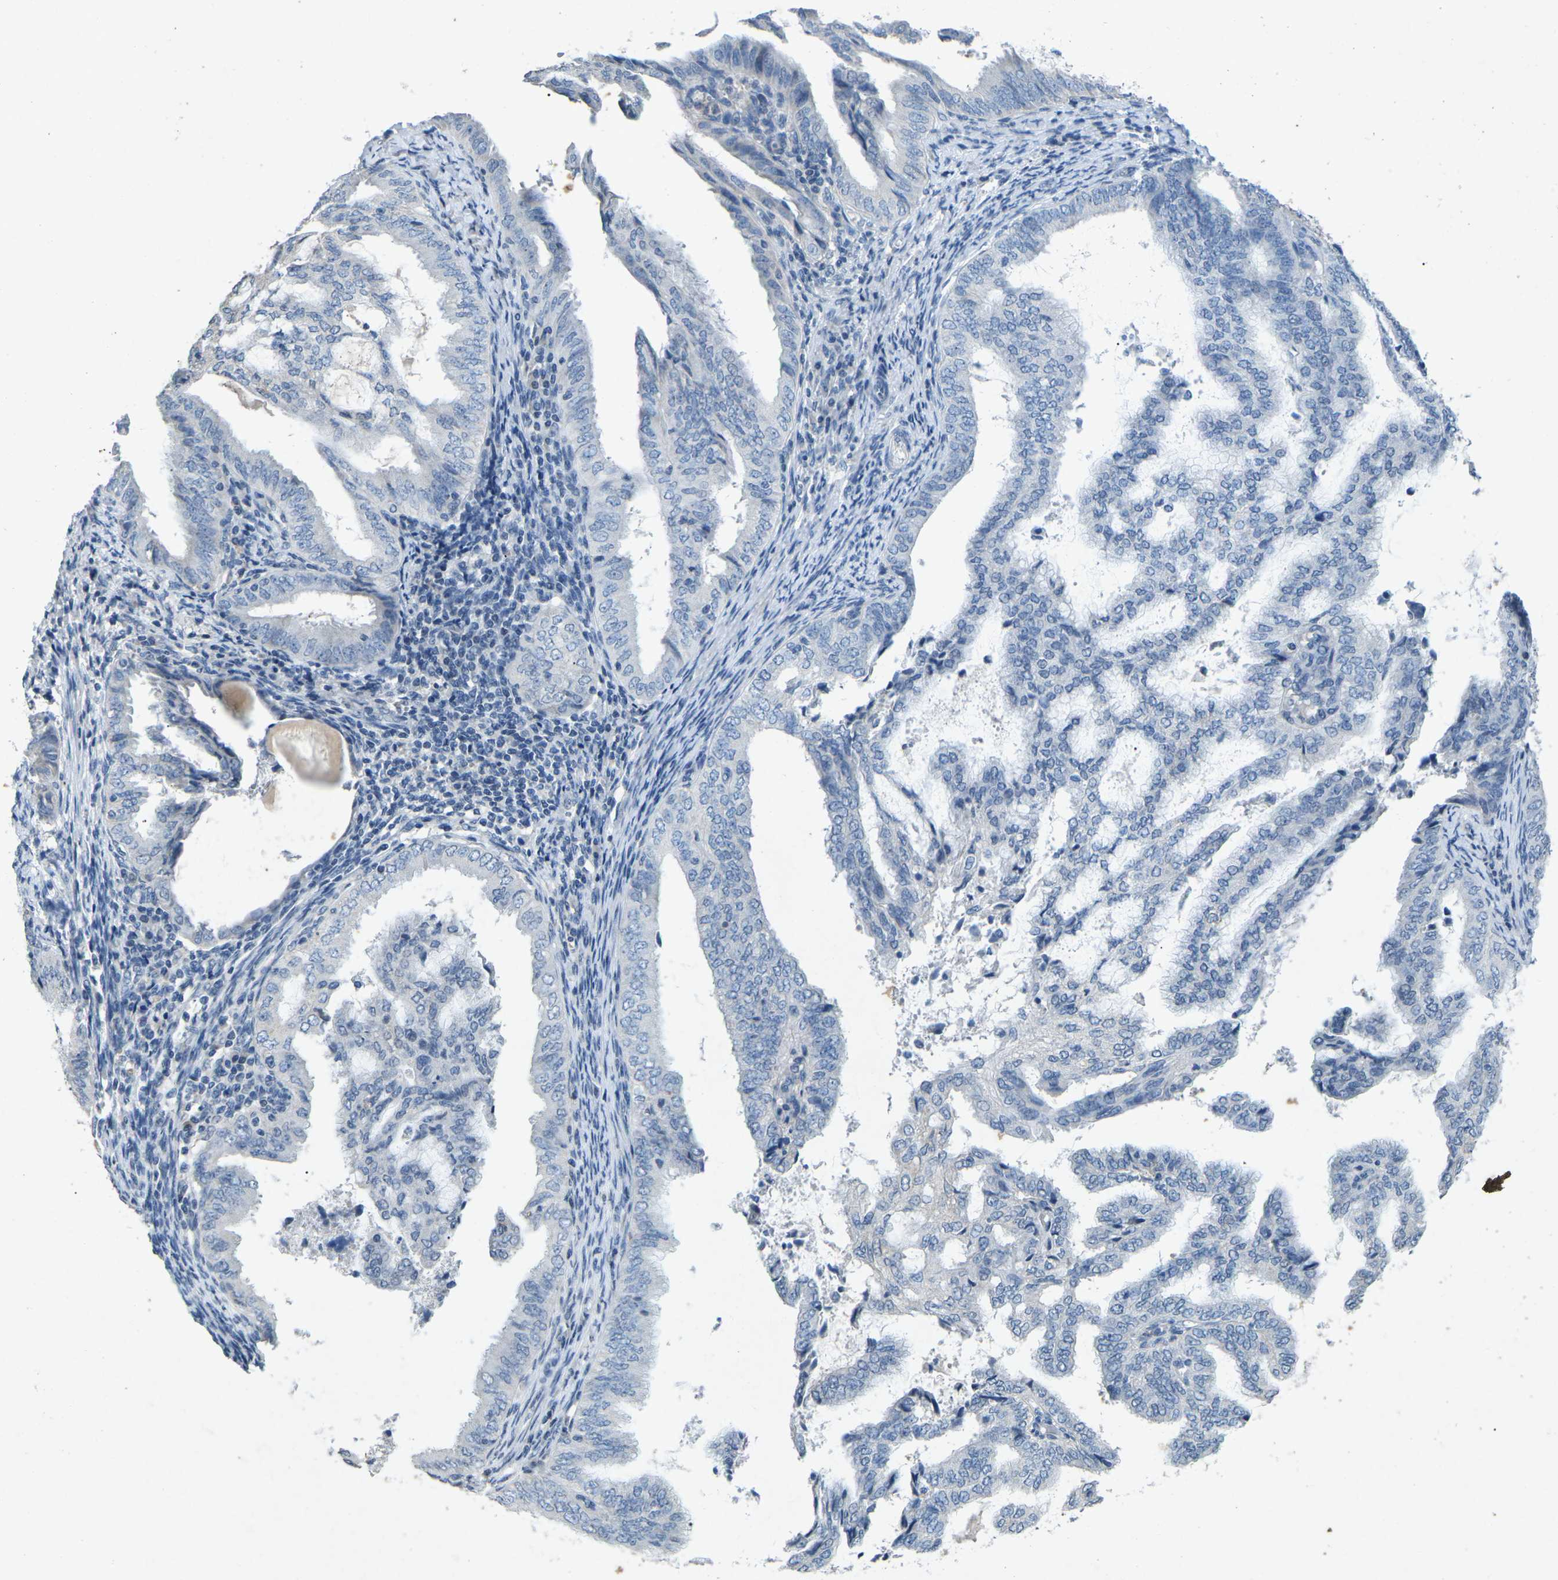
{"staining": {"intensity": "negative", "quantity": "none", "location": "none"}, "tissue": "endometrial cancer", "cell_type": "Tumor cells", "image_type": "cancer", "snomed": [{"axis": "morphology", "description": "Adenocarcinoma, NOS"}, {"axis": "topography", "description": "Endometrium"}], "caption": "Immunohistochemistry (IHC) micrograph of neoplastic tissue: human endometrial adenocarcinoma stained with DAB (3,3'-diaminobenzidine) exhibits no significant protein positivity in tumor cells. Nuclei are stained in blue.", "gene": "A1BG", "patient": {"sex": "female", "age": 58}}